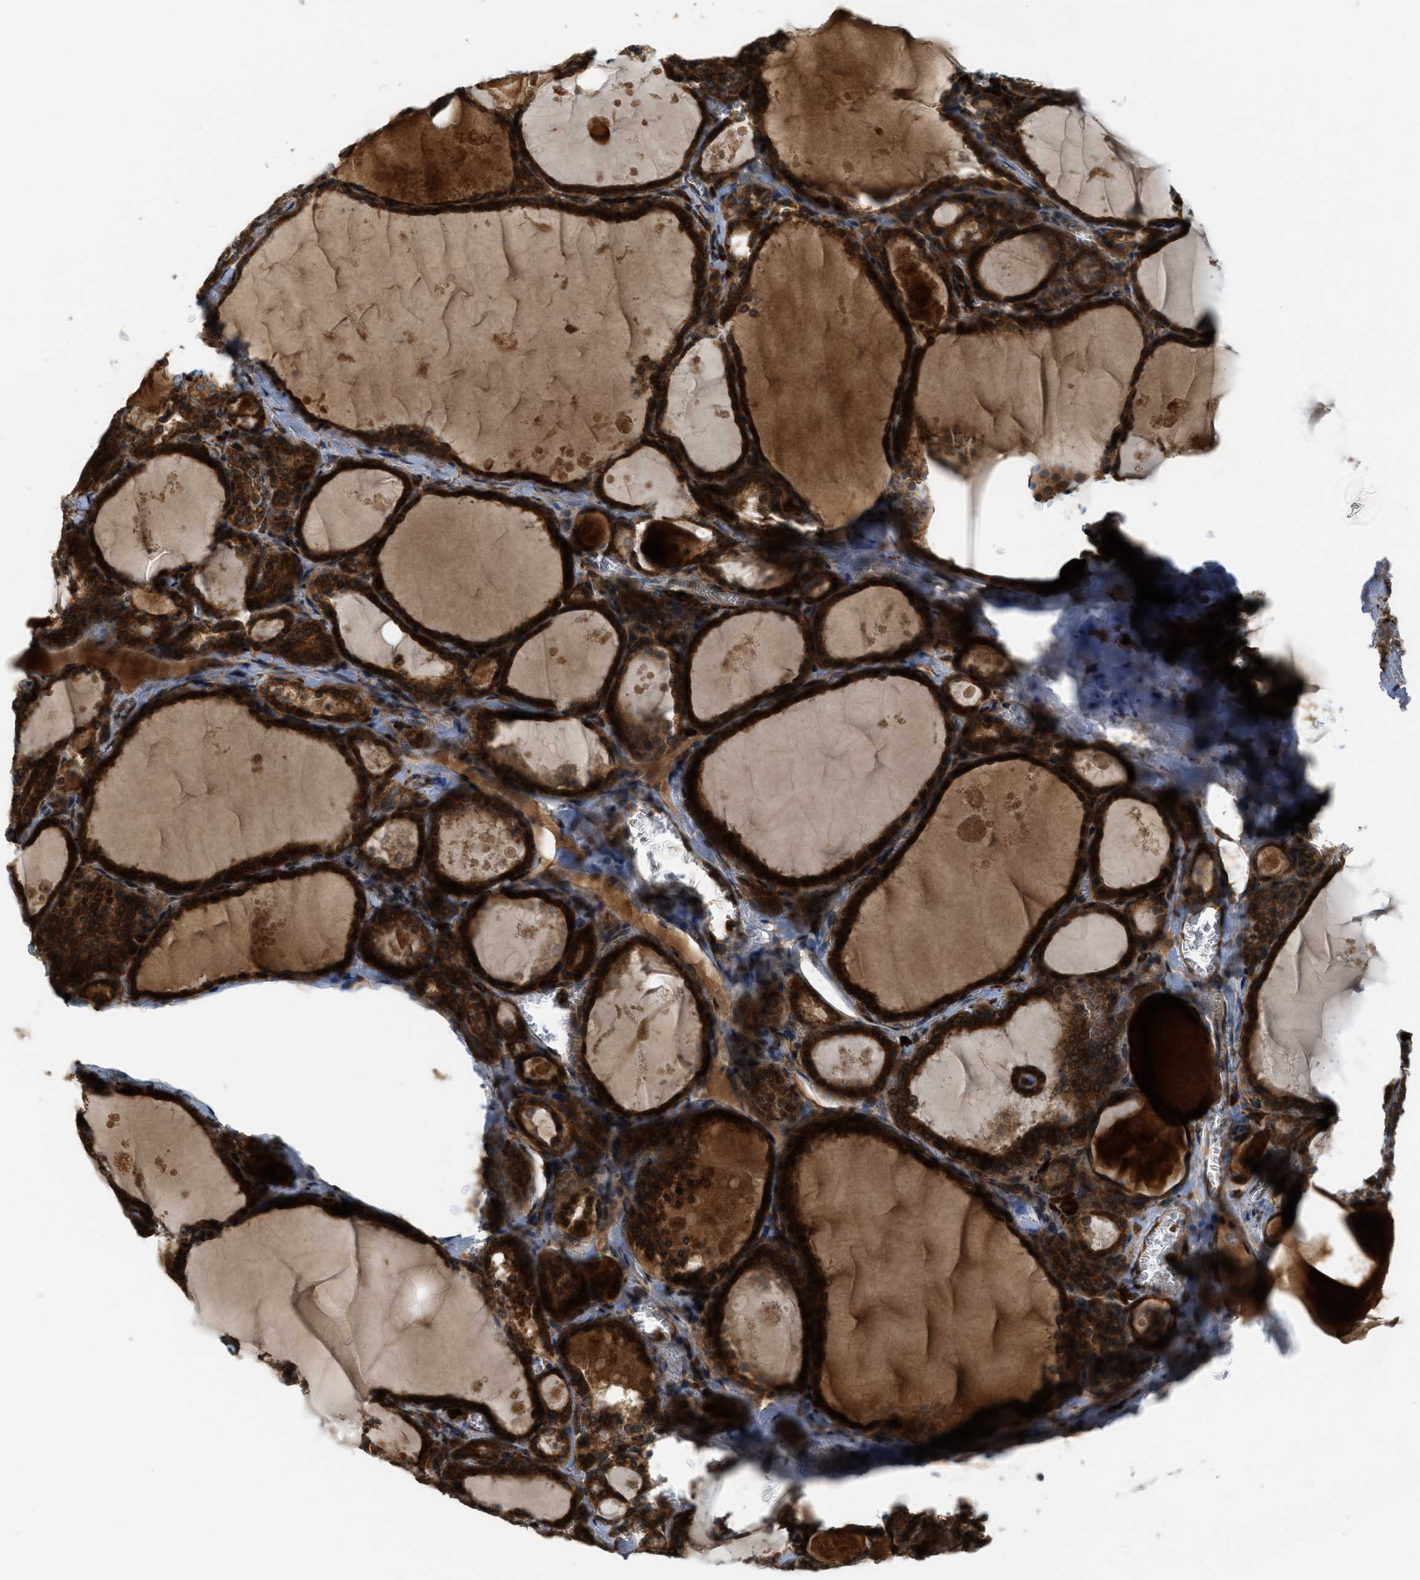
{"staining": {"intensity": "strong", "quantity": ">75%", "location": "cytoplasmic/membranous"}, "tissue": "thyroid gland", "cell_type": "Glandular cells", "image_type": "normal", "snomed": [{"axis": "morphology", "description": "Normal tissue, NOS"}, {"axis": "topography", "description": "Thyroid gland"}], "caption": "Unremarkable thyroid gland was stained to show a protein in brown. There is high levels of strong cytoplasmic/membranous expression in about >75% of glandular cells.", "gene": "PCDH18", "patient": {"sex": "male", "age": 56}}